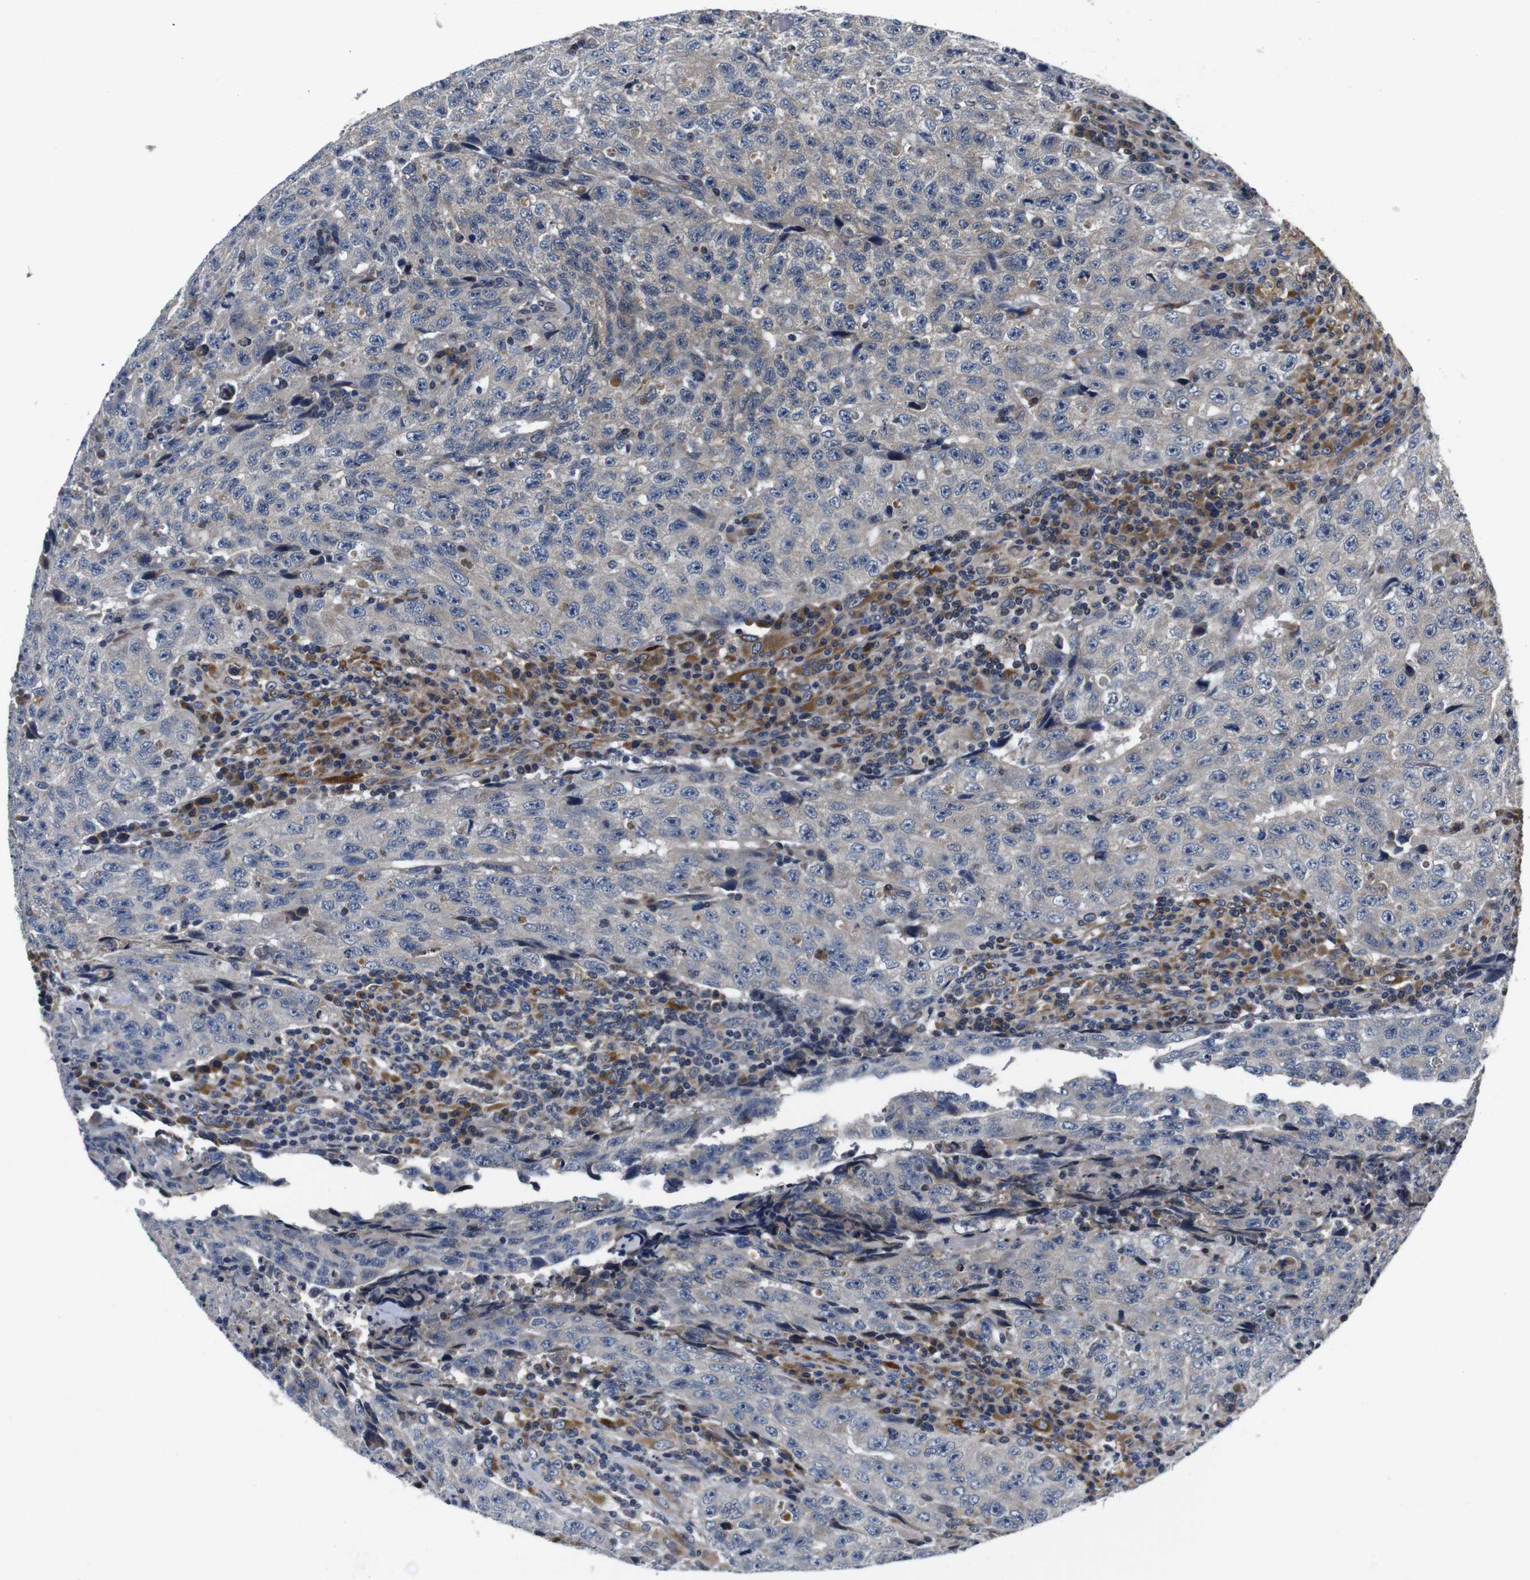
{"staining": {"intensity": "weak", "quantity": "<25%", "location": "cytoplasmic/membranous"}, "tissue": "testis cancer", "cell_type": "Tumor cells", "image_type": "cancer", "snomed": [{"axis": "morphology", "description": "Necrosis, NOS"}, {"axis": "morphology", "description": "Carcinoma, Embryonal, NOS"}, {"axis": "topography", "description": "Testis"}], "caption": "IHC photomicrograph of neoplastic tissue: testis cancer (embryonal carcinoma) stained with DAB reveals no significant protein expression in tumor cells. (DAB immunohistochemistry (IHC) visualized using brightfield microscopy, high magnification).", "gene": "FKBP14", "patient": {"sex": "male", "age": 19}}